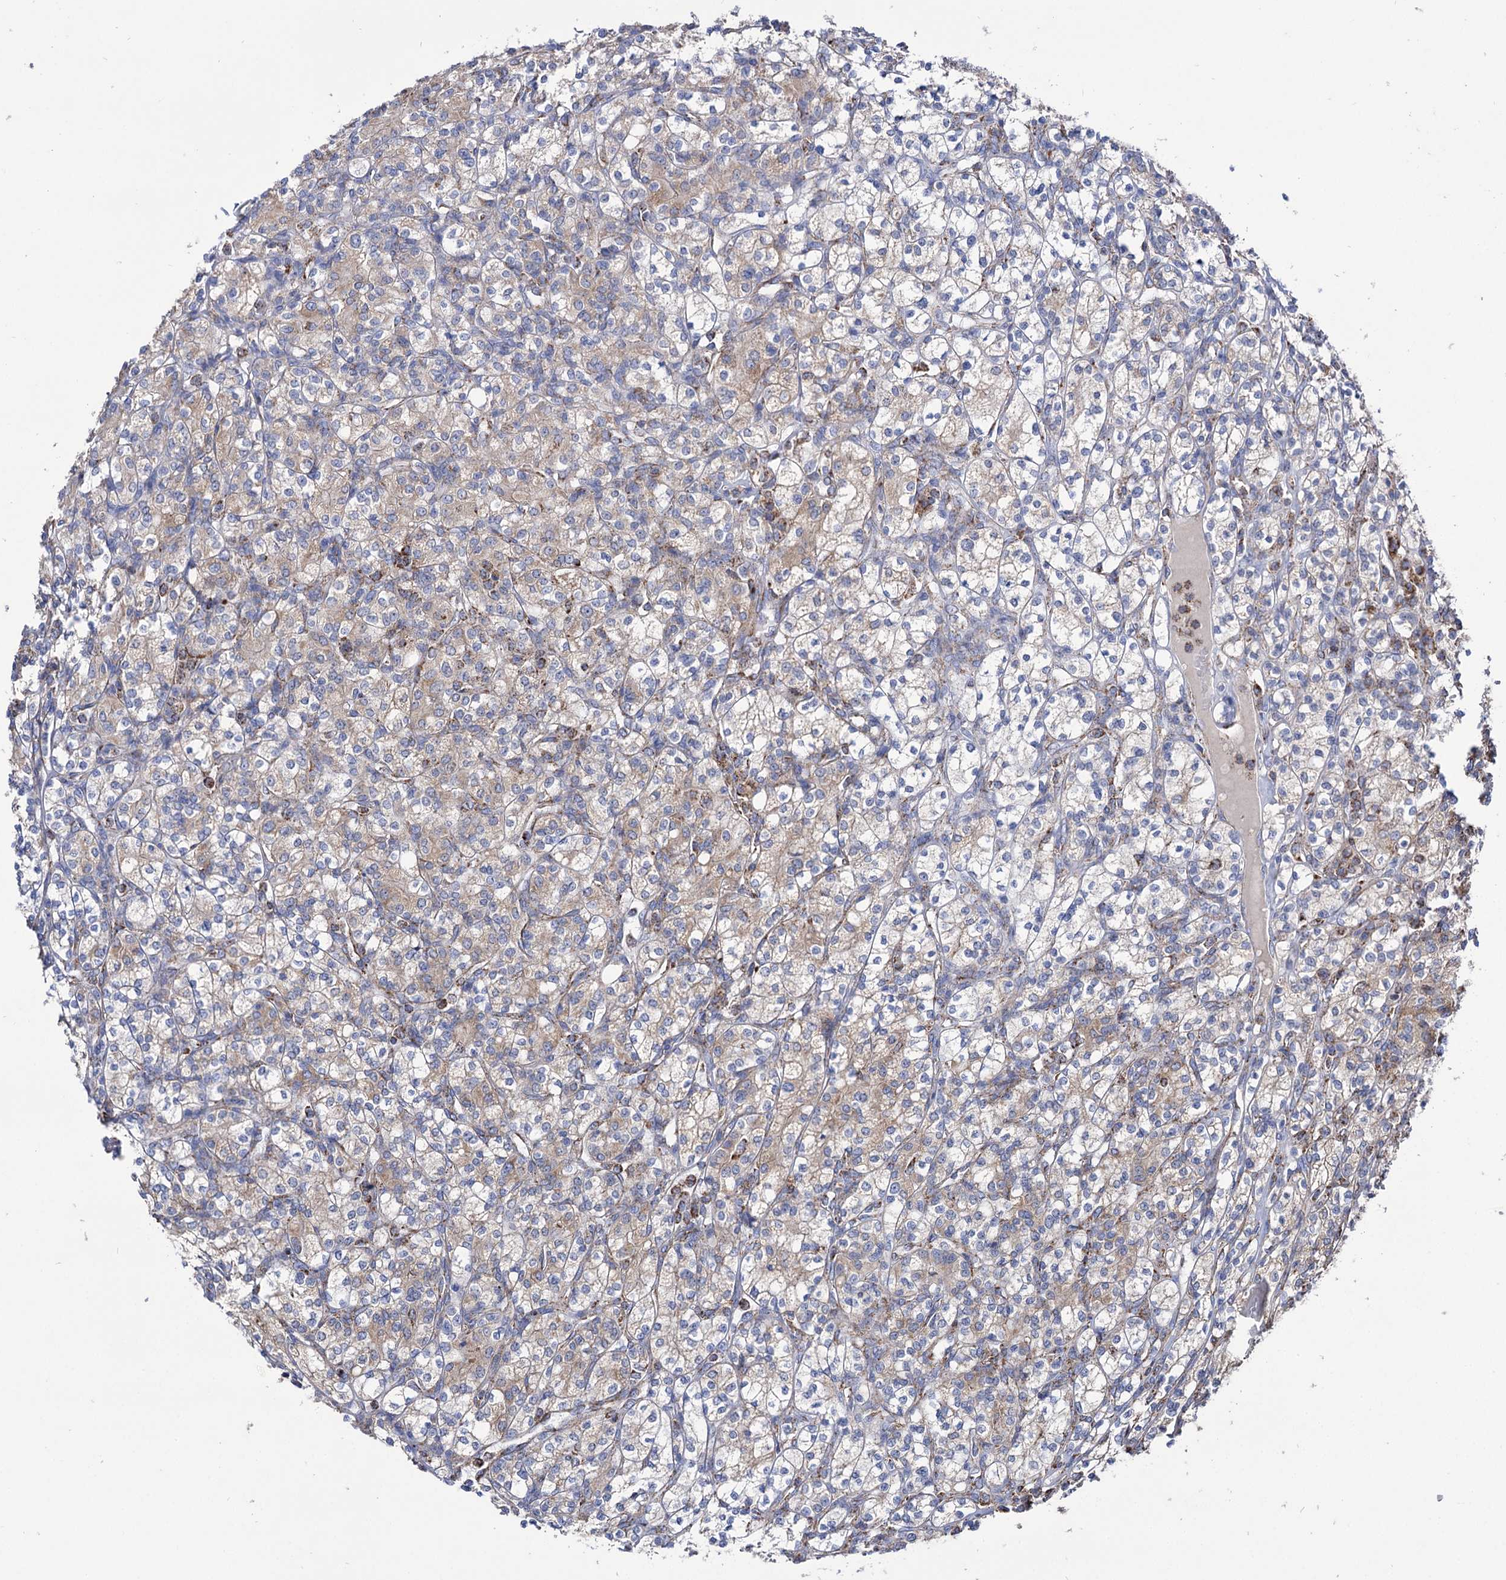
{"staining": {"intensity": "weak", "quantity": "25%-75%", "location": "cytoplasmic/membranous"}, "tissue": "renal cancer", "cell_type": "Tumor cells", "image_type": "cancer", "snomed": [{"axis": "morphology", "description": "Adenocarcinoma, NOS"}, {"axis": "topography", "description": "Kidney"}], "caption": "Immunohistochemical staining of renal adenocarcinoma shows weak cytoplasmic/membranous protein expression in approximately 25%-75% of tumor cells.", "gene": "ABHD10", "patient": {"sex": "male", "age": 77}}